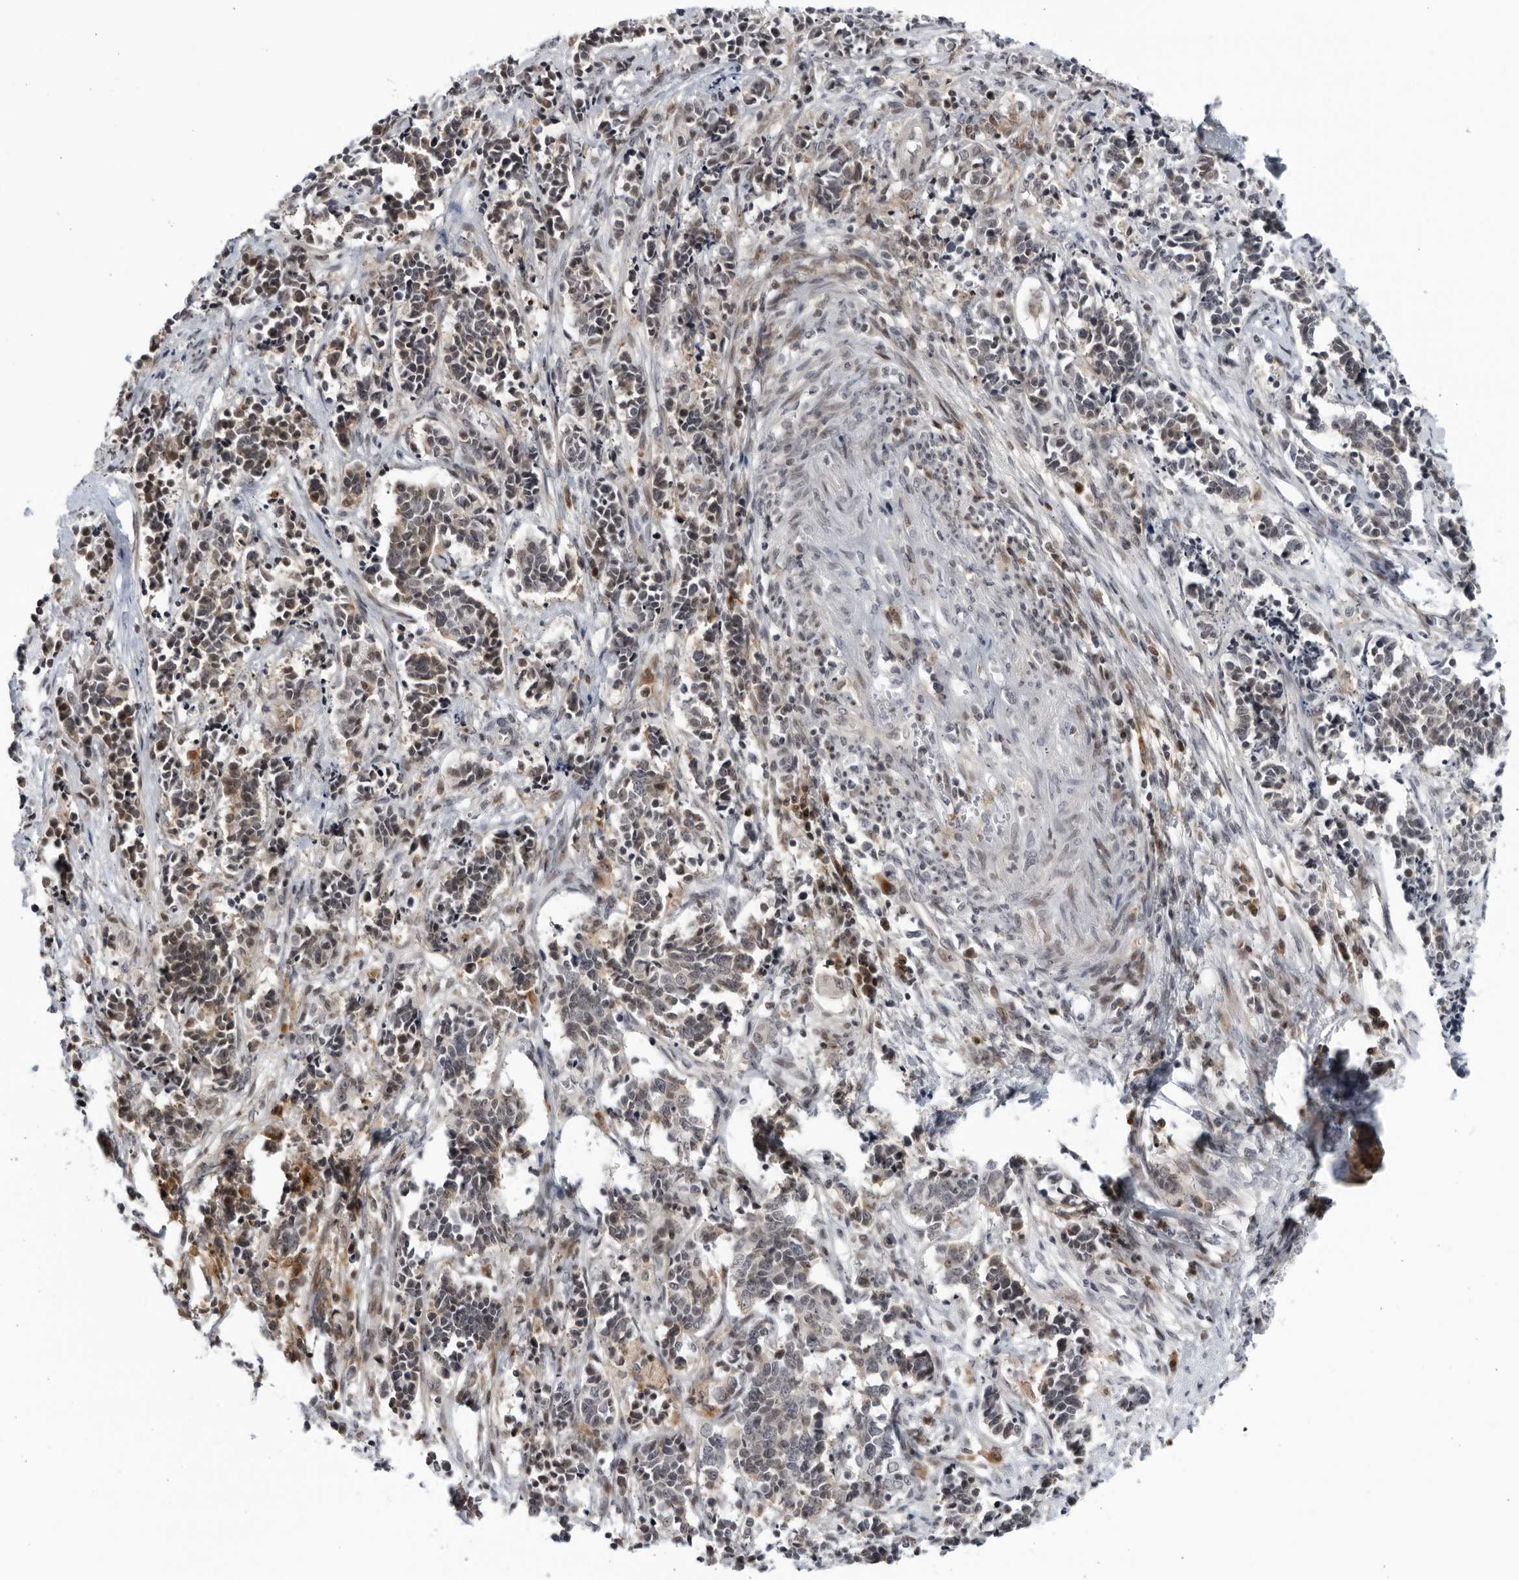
{"staining": {"intensity": "weak", "quantity": "25%-75%", "location": "cytoplasmic/membranous,nuclear"}, "tissue": "cervical cancer", "cell_type": "Tumor cells", "image_type": "cancer", "snomed": [{"axis": "morphology", "description": "Normal tissue, NOS"}, {"axis": "morphology", "description": "Squamous cell carcinoma, NOS"}, {"axis": "topography", "description": "Cervix"}], "caption": "Immunohistochemical staining of cervical cancer reveals low levels of weak cytoplasmic/membranous and nuclear protein positivity in approximately 25%-75% of tumor cells. (DAB (3,3'-diaminobenzidine) IHC with brightfield microscopy, high magnification).", "gene": "DTL", "patient": {"sex": "female", "age": 35}}